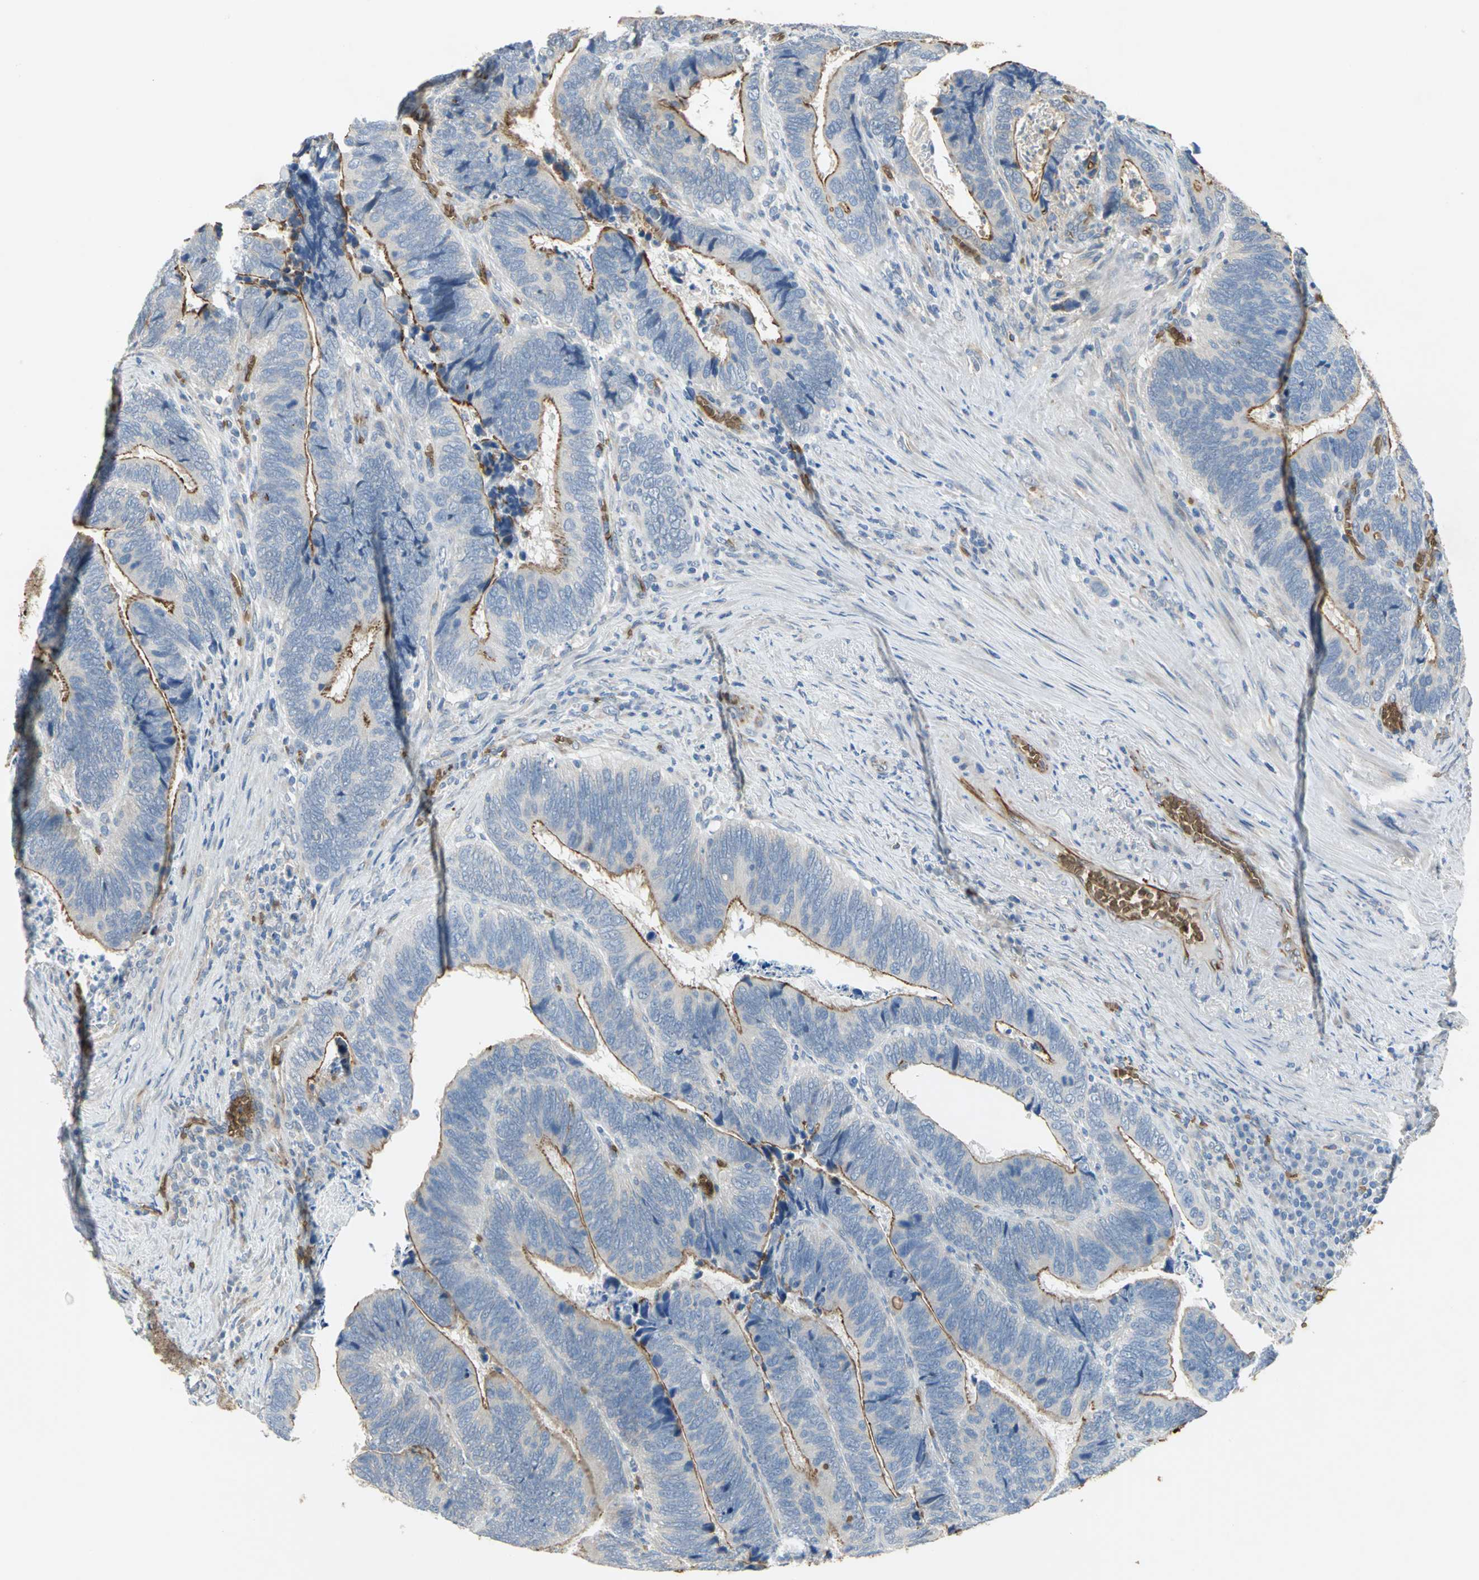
{"staining": {"intensity": "moderate", "quantity": ">75%", "location": "cytoplasmic/membranous"}, "tissue": "colorectal cancer", "cell_type": "Tumor cells", "image_type": "cancer", "snomed": [{"axis": "morphology", "description": "Adenocarcinoma, NOS"}, {"axis": "topography", "description": "Colon"}], "caption": "IHC (DAB) staining of colorectal cancer exhibits moderate cytoplasmic/membranous protein expression in about >75% of tumor cells.", "gene": "TREM1", "patient": {"sex": "male", "age": 72}}